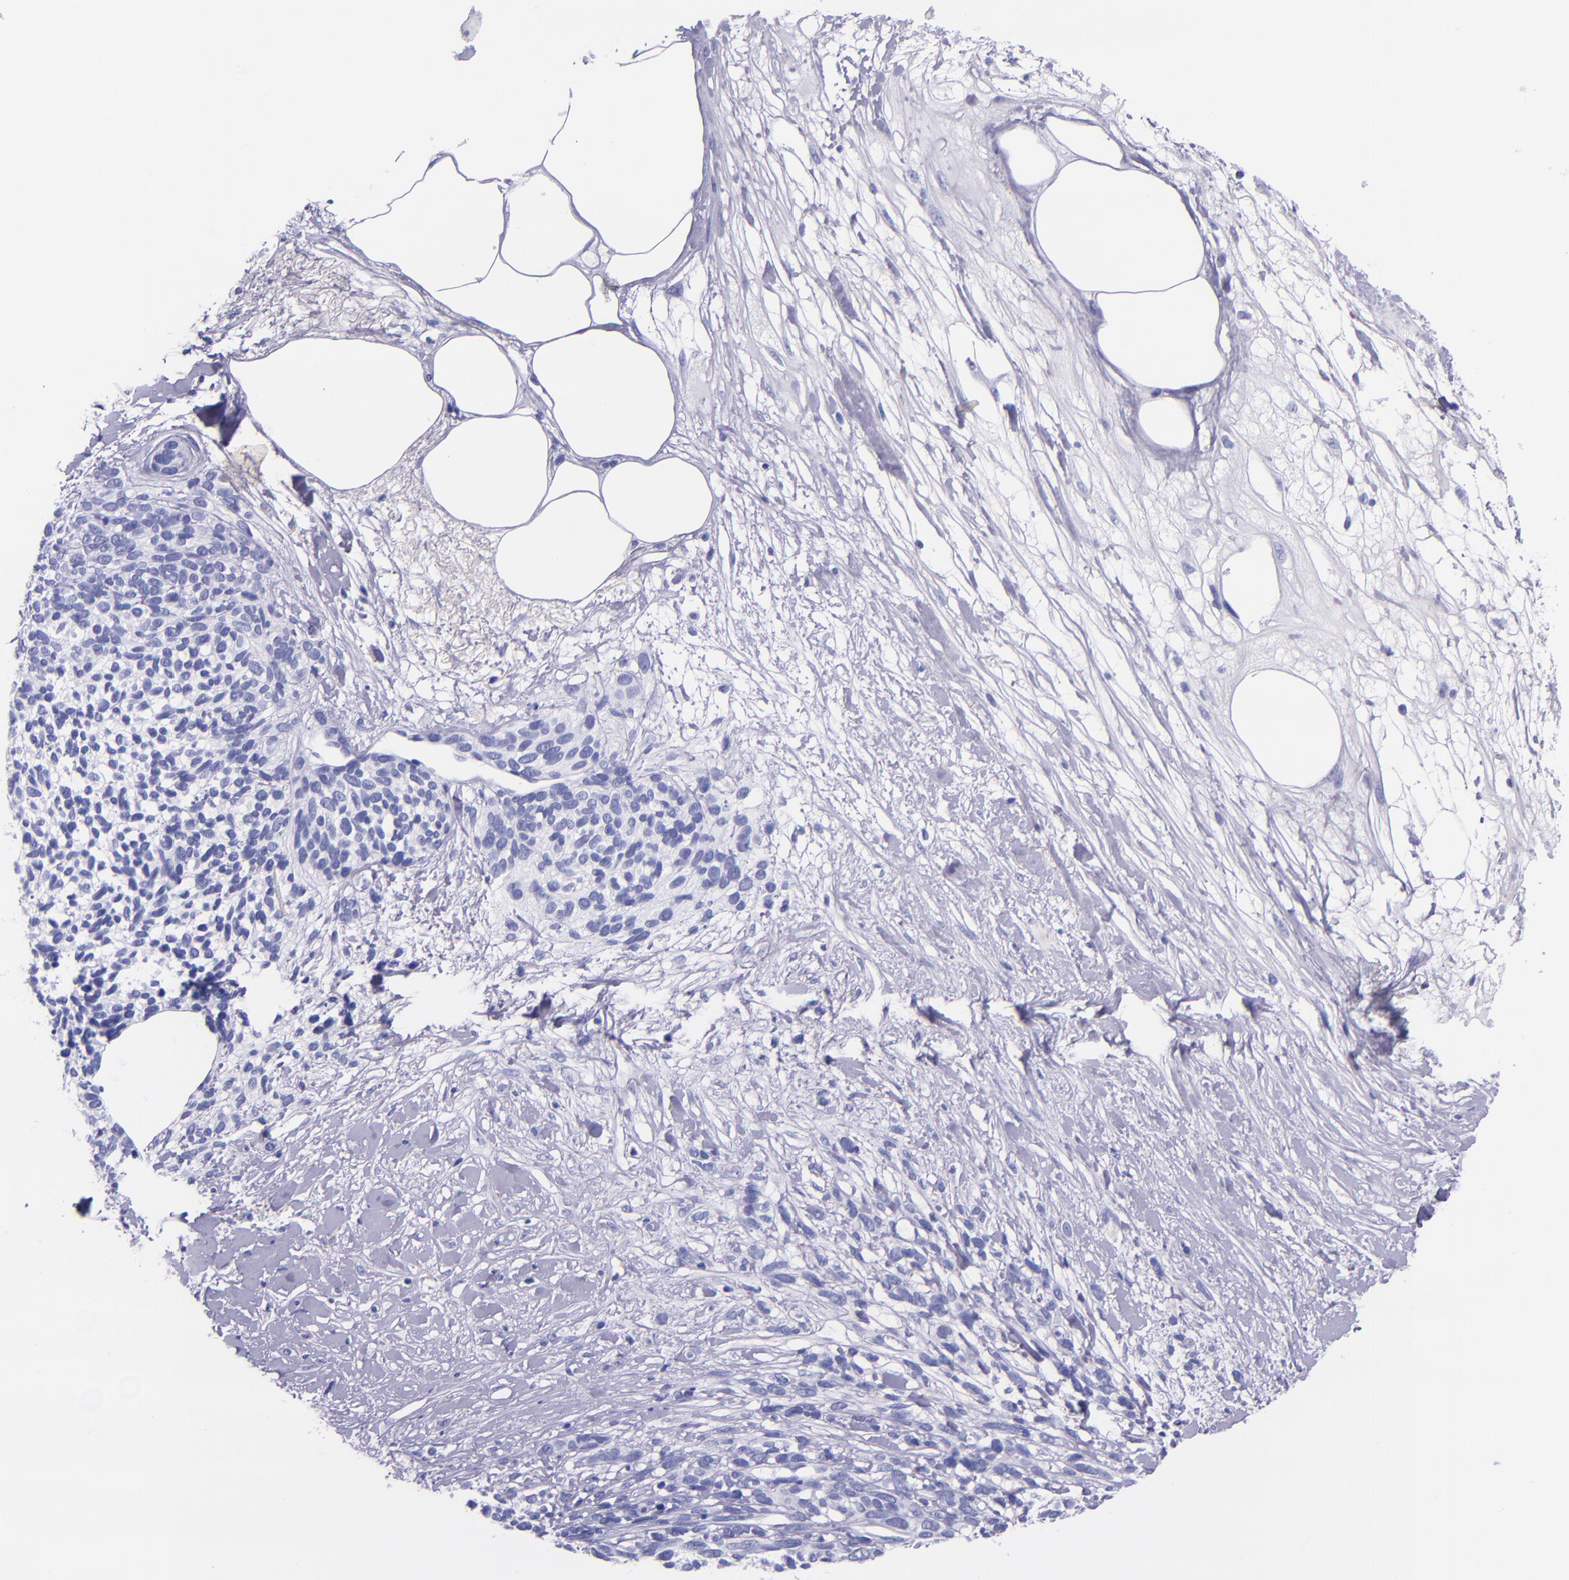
{"staining": {"intensity": "negative", "quantity": "none", "location": "none"}, "tissue": "melanoma", "cell_type": "Tumor cells", "image_type": "cancer", "snomed": [{"axis": "morphology", "description": "Malignant melanoma, NOS"}, {"axis": "topography", "description": "Skin"}], "caption": "An immunohistochemistry (IHC) micrograph of malignant melanoma is shown. There is no staining in tumor cells of malignant melanoma.", "gene": "SLPI", "patient": {"sex": "female", "age": 85}}